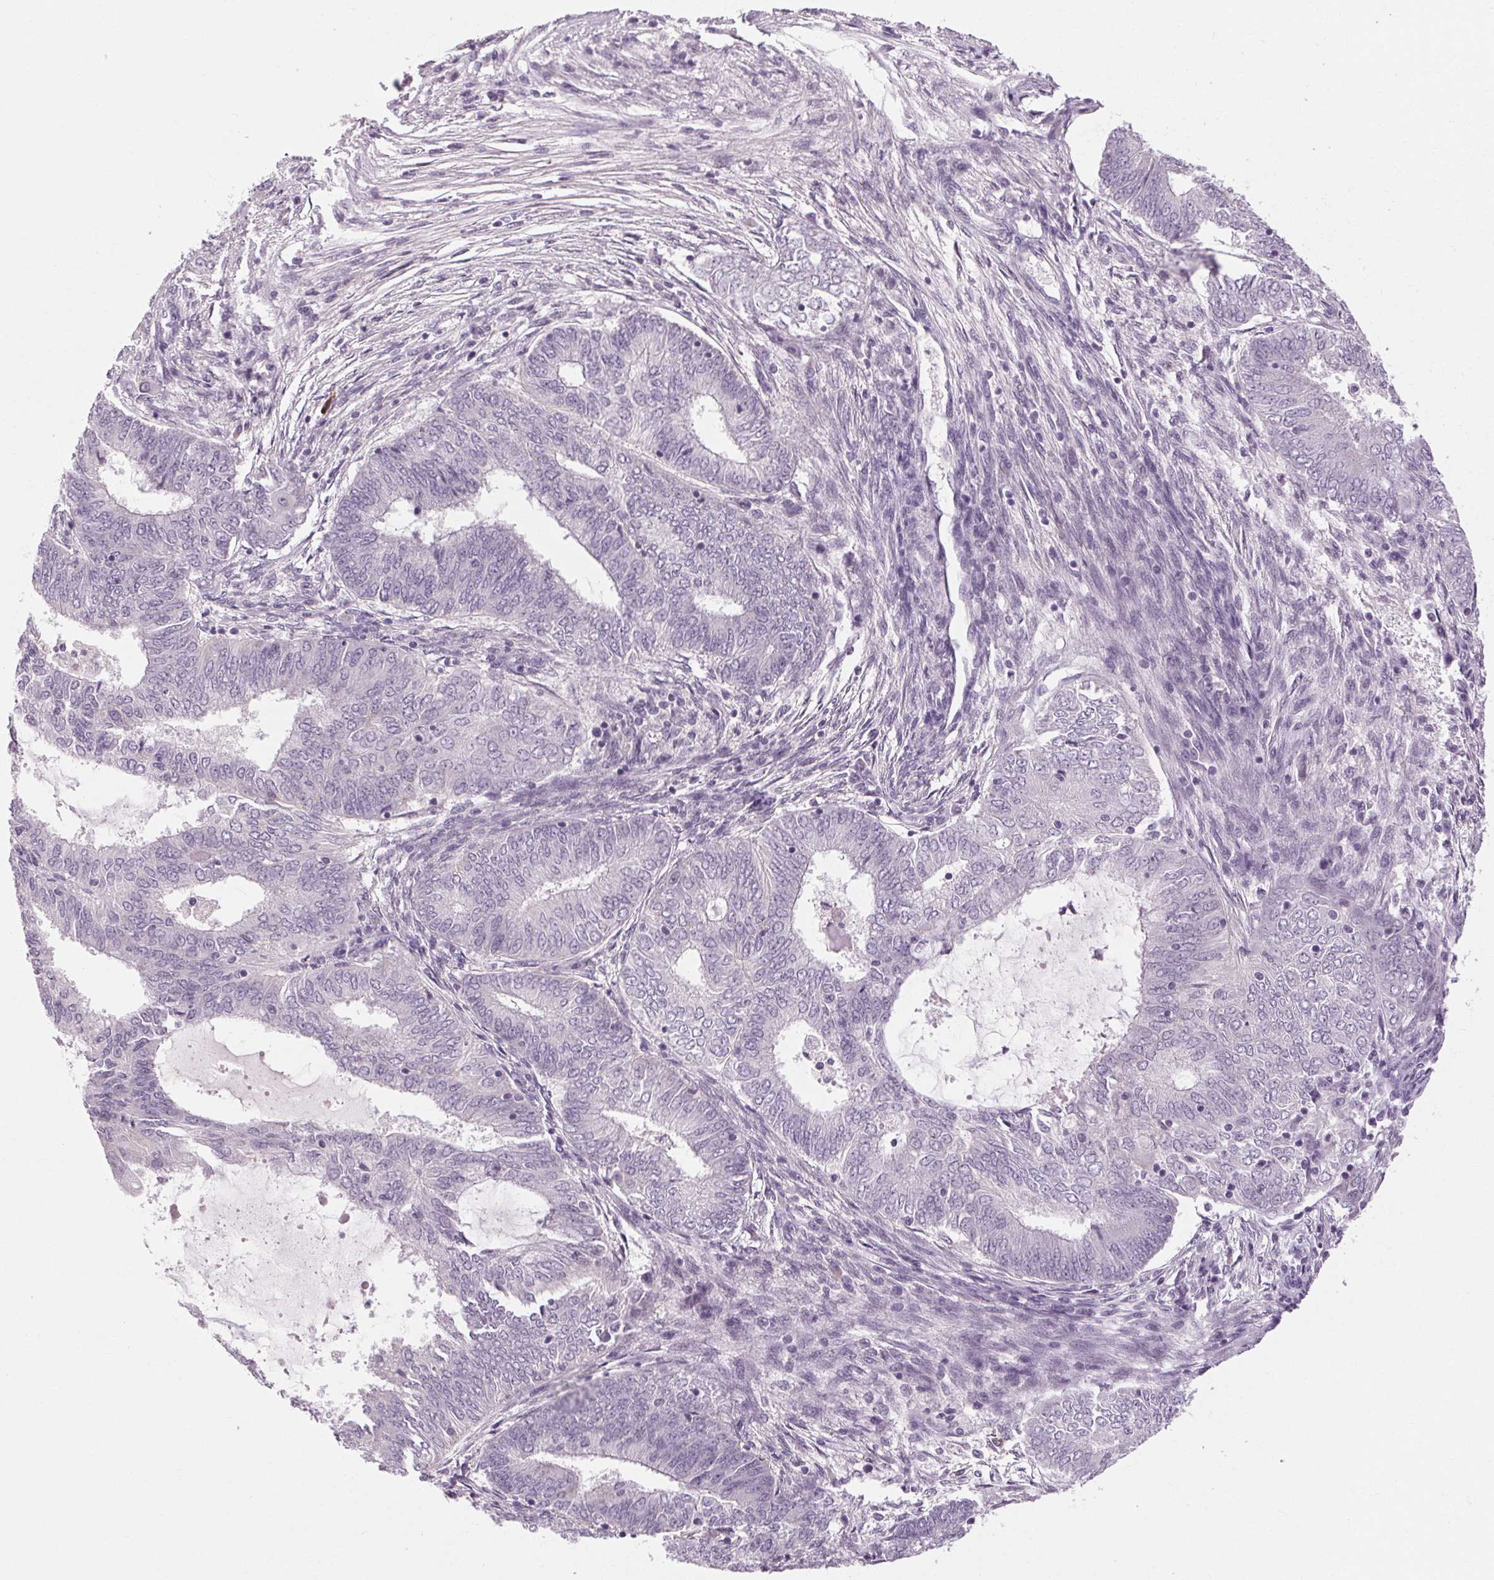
{"staining": {"intensity": "negative", "quantity": "none", "location": "none"}, "tissue": "endometrial cancer", "cell_type": "Tumor cells", "image_type": "cancer", "snomed": [{"axis": "morphology", "description": "Adenocarcinoma, NOS"}, {"axis": "topography", "description": "Endometrium"}], "caption": "There is no significant staining in tumor cells of endometrial adenocarcinoma.", "gene": "KLHL40", "patient": {"sex": "female", "age": 62}}